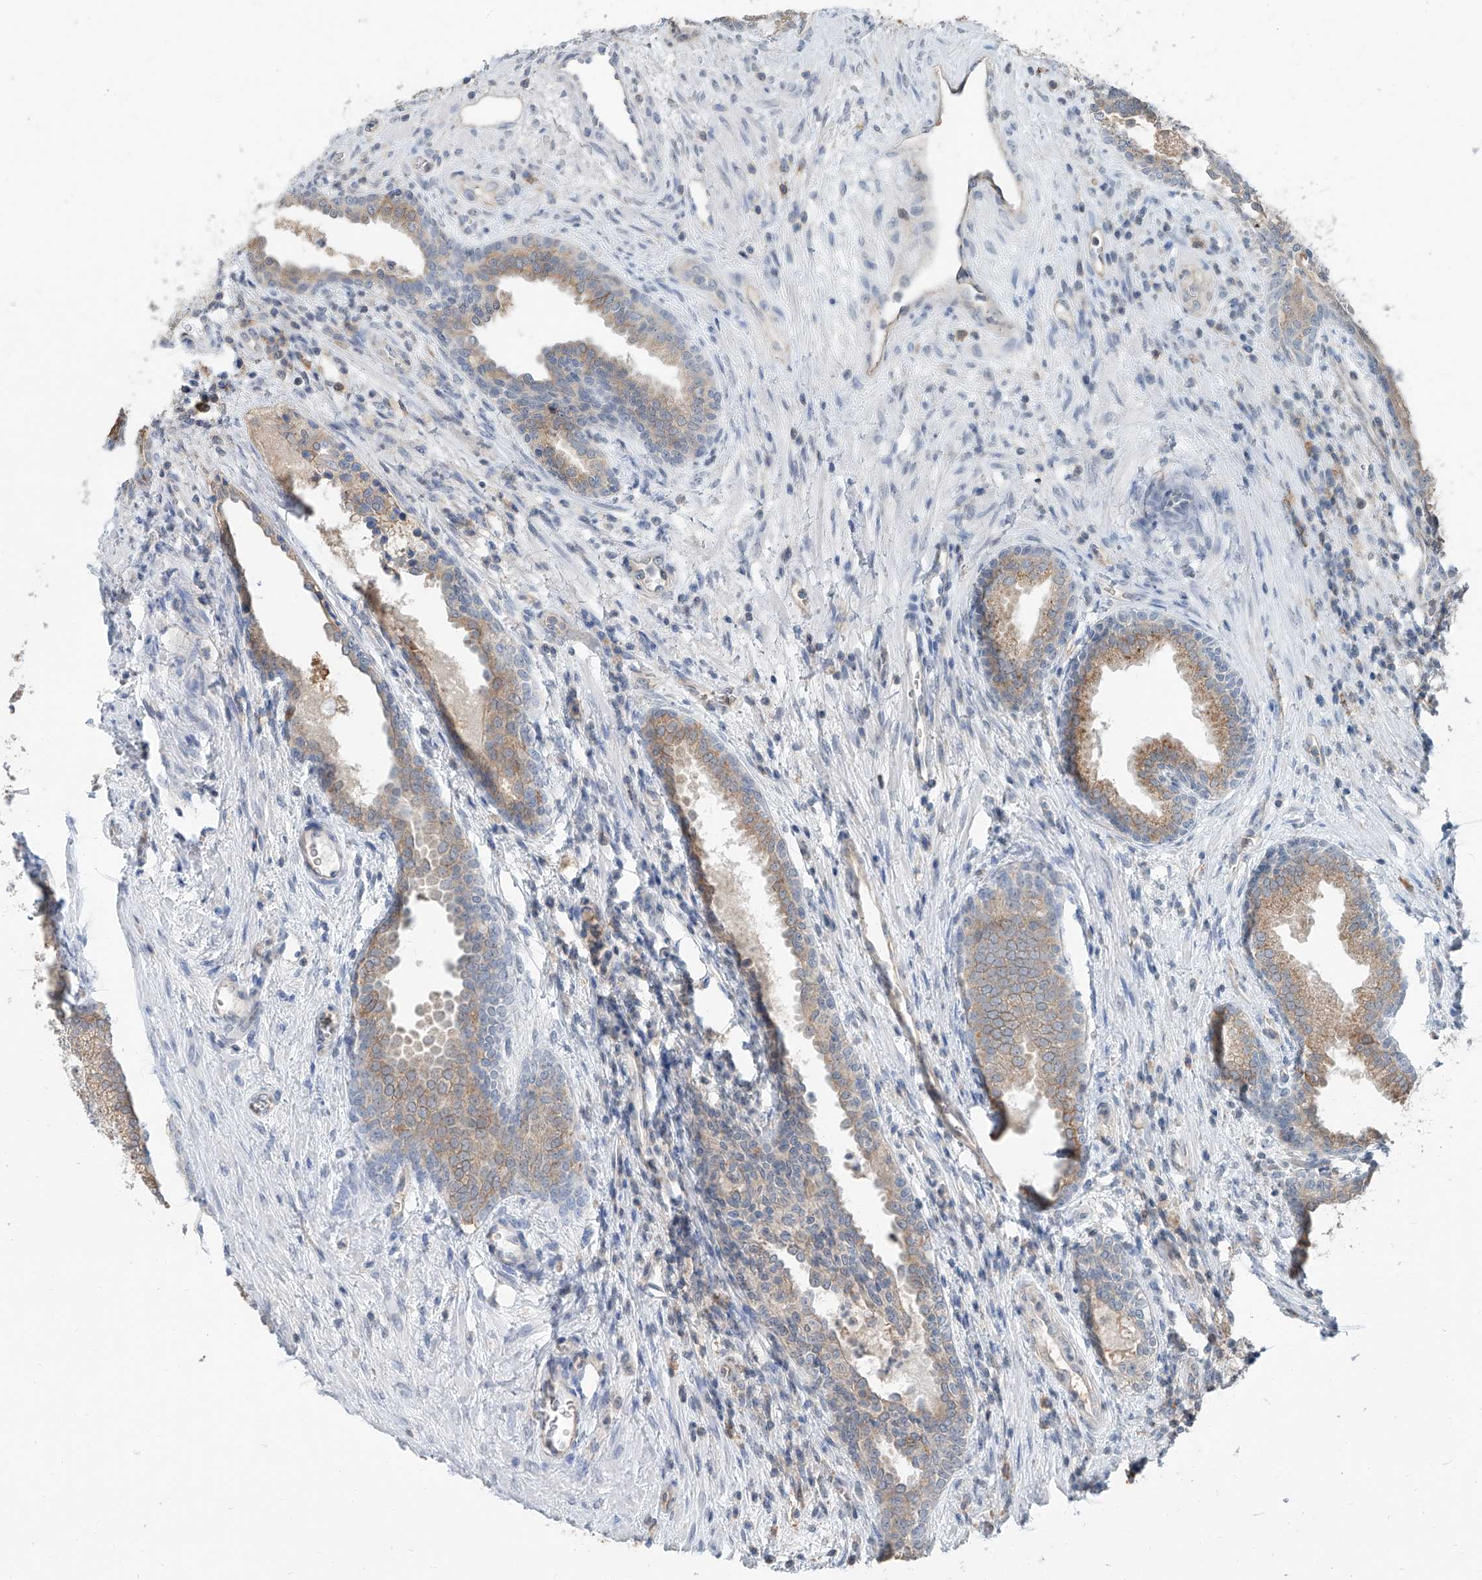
{"staining": {"intensity": "moderate", "quantity": "<25%", "location": "cytoplasmic/membranous,nuclear"}, "tissue": "prostate", "cell_type": "Glandular cells", "image_type": "normal", "snomed": [{"axis": "morphology", "description": "Normal tissue, NOS"}, {"axis": "topography", "description": "Prostate"}], "caption": "Glandular cells reveal moderate cytoplasmic/membranous,nuclear staining in approximately <25% of cells in unremarkable prostate.", "gene": "KCNK10", "patient": {"sex": "male", "age": 76}}